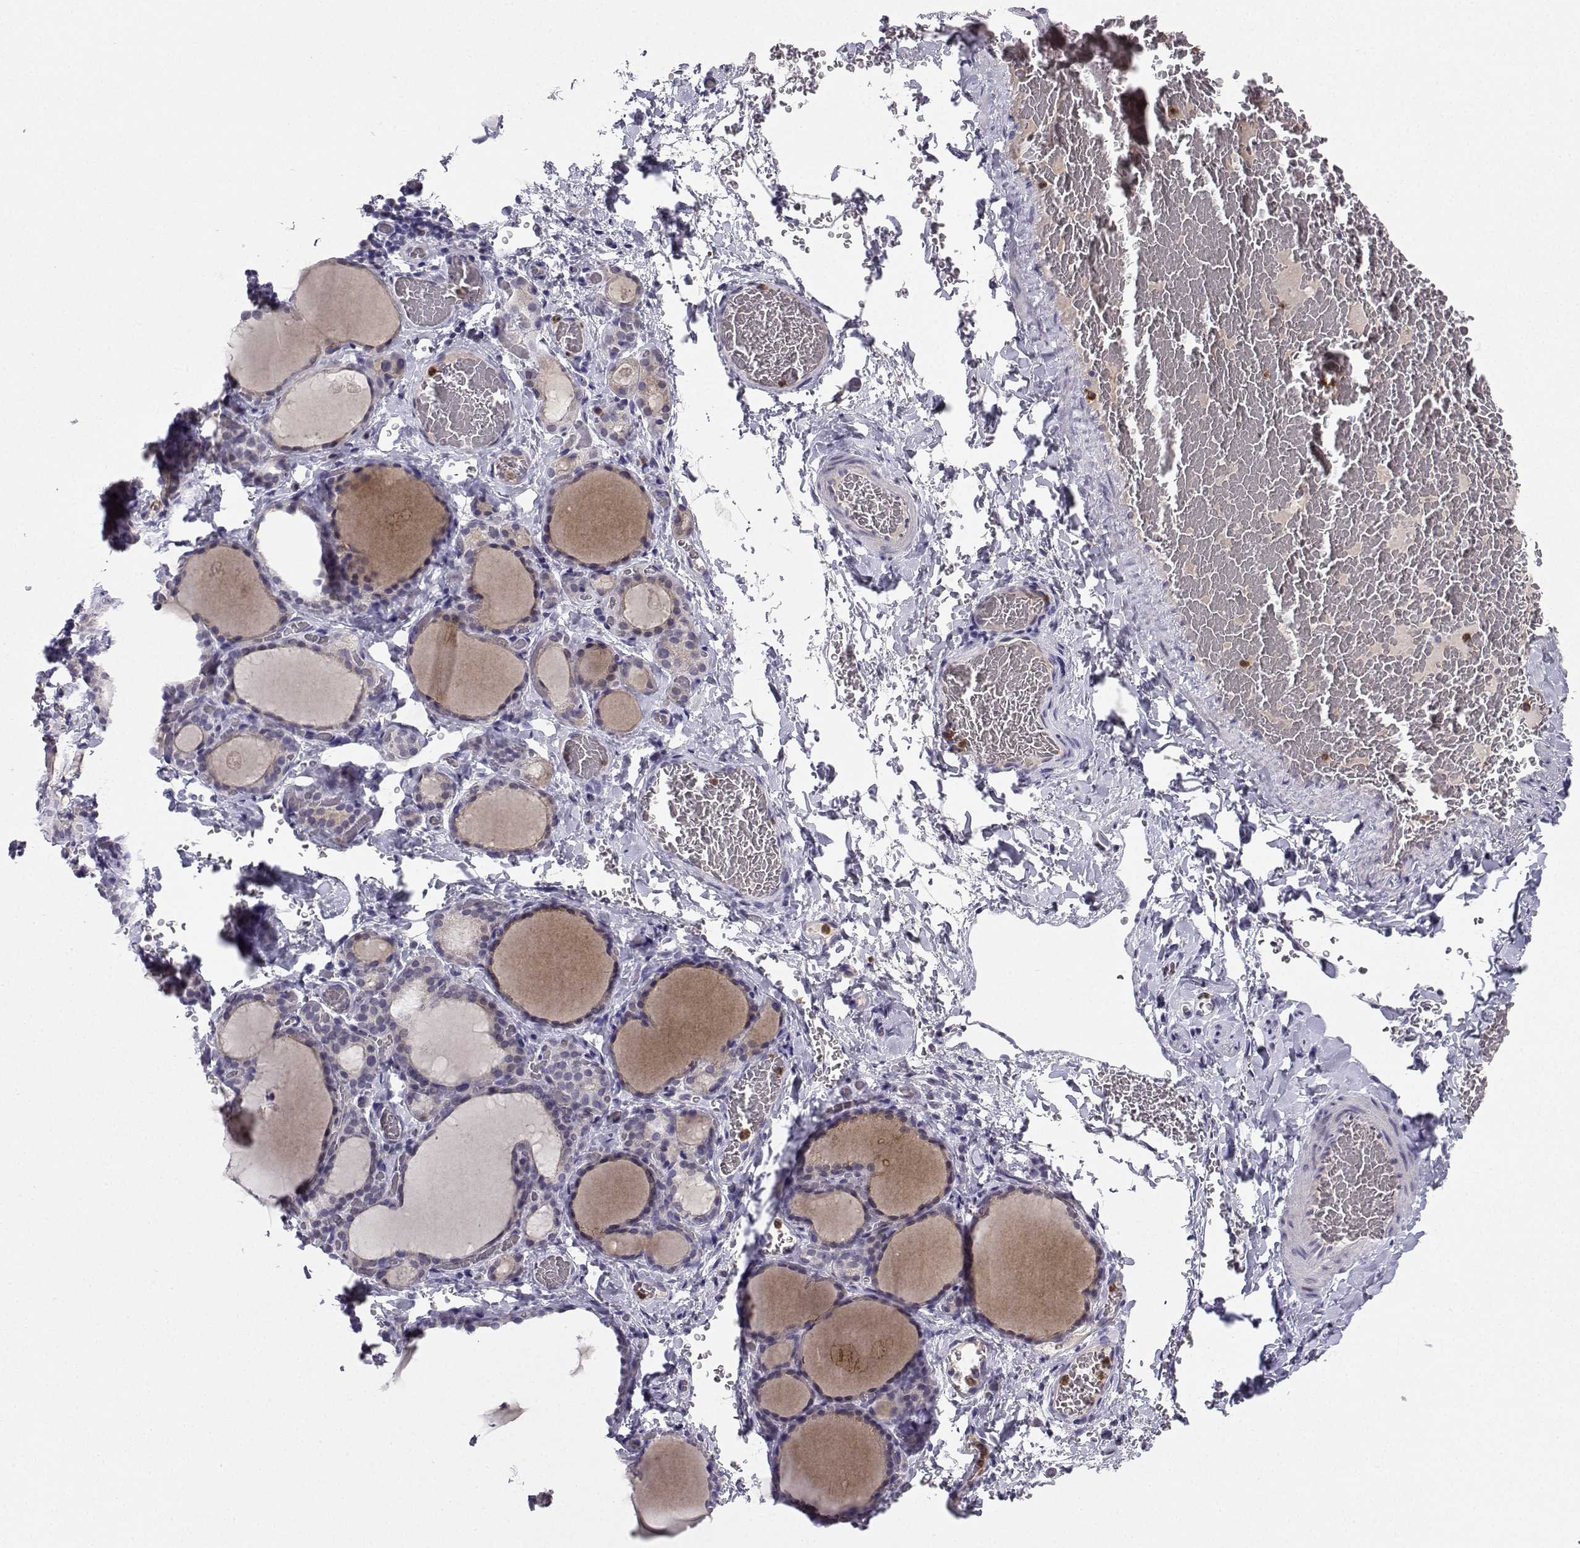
{"staining": {"intensity": "negative", "quantity": "none", "location": "none"}, "tissue": "thyroid gland", "cell_type": "Glandular cells", "image_type": "normal", "snomed": [{"axis": "morphology", "description": "Normal tissue, NOS"}, {"axis": "morphology", "description": "Hyperplasia, NOS"}, {"axis": "topography", "description": "Thyroid gland"}], "caption": "The micrograph exhibits no significant positivity in glandular cells of thyroid gland.", "gene": "CALY", "patient": {"sex": "female", "age": 27}}